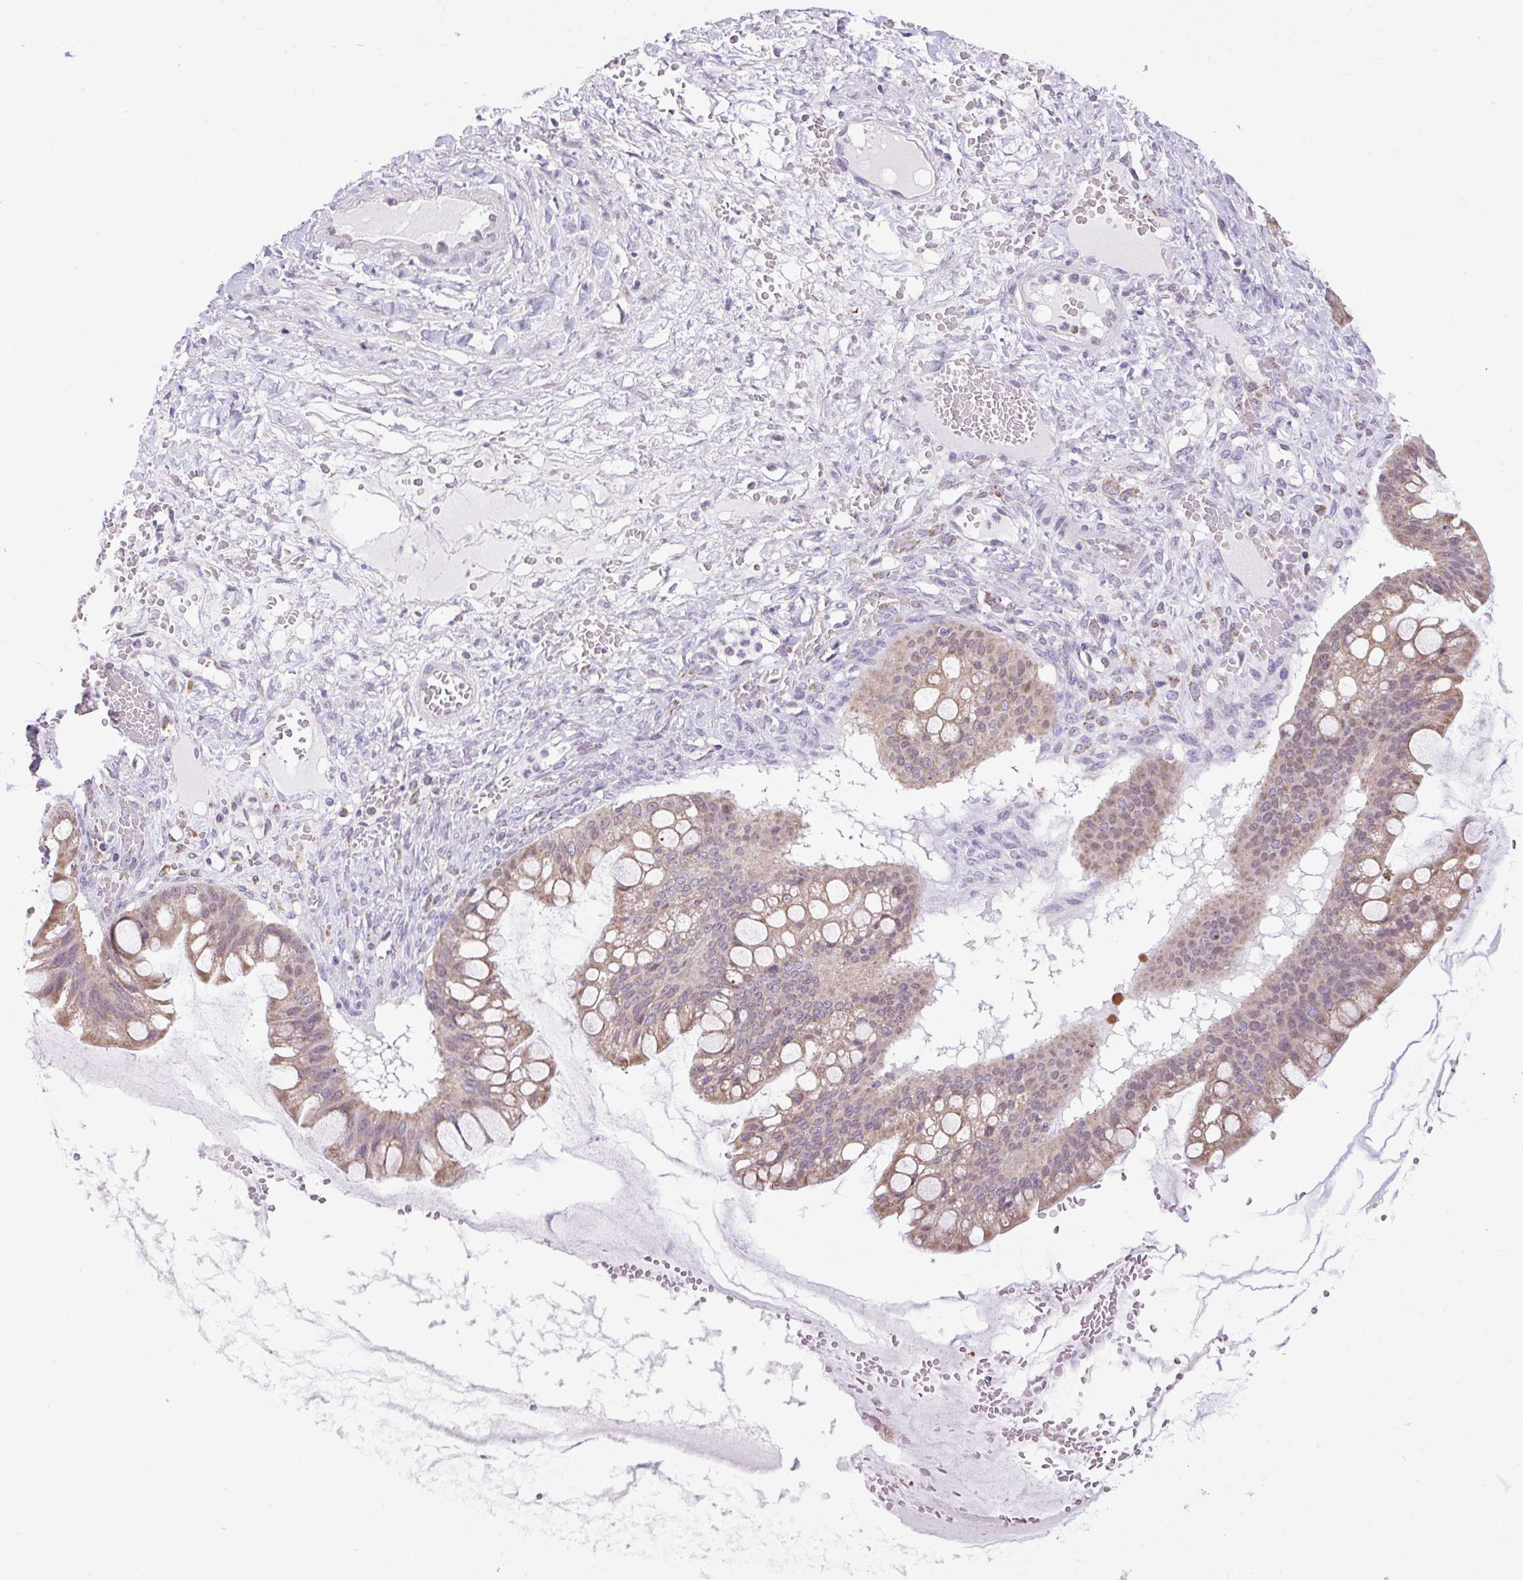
{"staining": {"intensity": "weak", "quantity": ">75%", "location": "cytoplasmic/membranous,nuclear"}, "tissue": "ovarian cancer", "cell_type": "Tumor cells", "image_type": "cancer", "snomed": [{"axis": "morphology", "description": "Cystadenocarcinoma, mucinous, NOS"}, {"axis": "topography", "description": "Ovary"}], "caption": "Protein analysis of mucinous cystadenocarcinoma (ovarian) tissue exhibits weak cytoplasmic/membranous and nuclear positivity in approximately >75% of tumor cells.", "gene": "SCO2", "patient": {"sex": "female", "age": 73}}